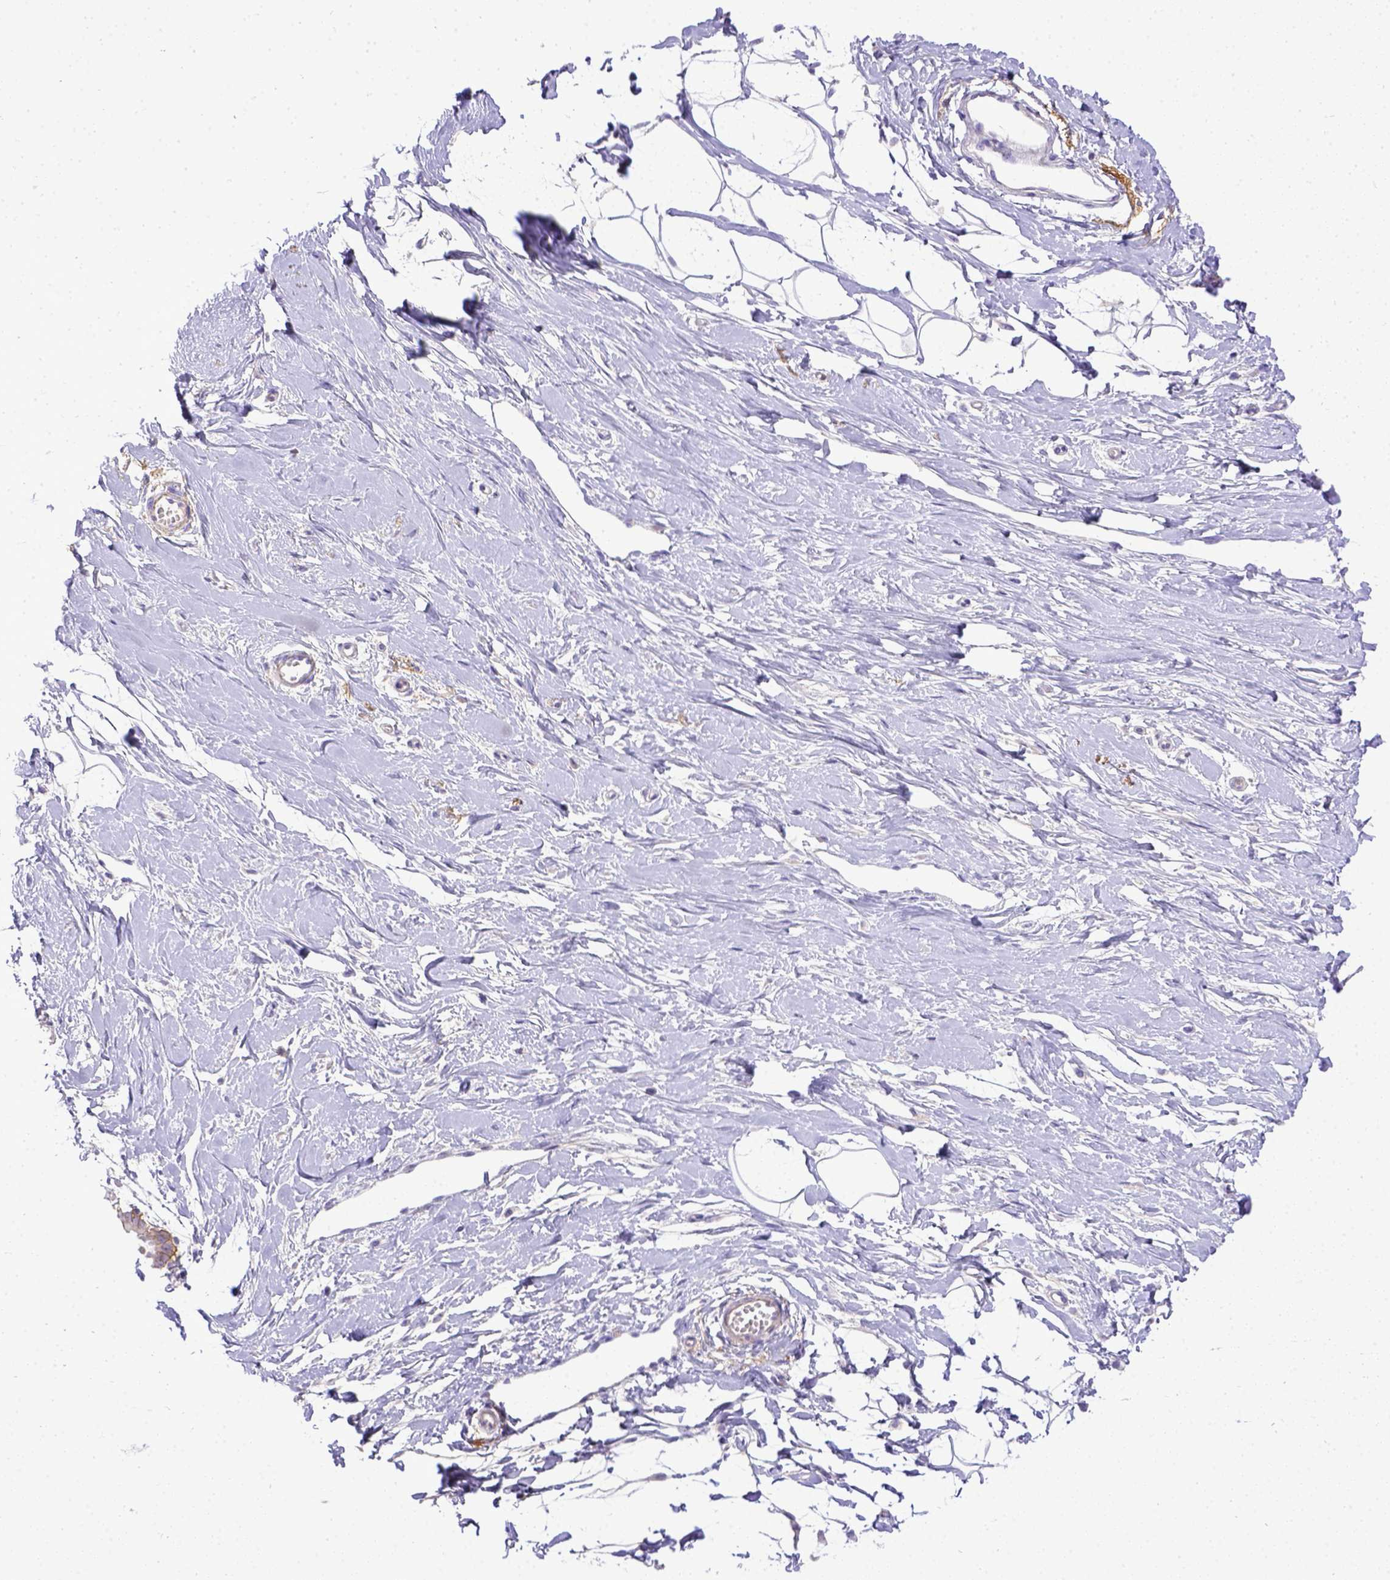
{"staining": {"intensity": "negative", "quantity": "none", "location": "none"}, "tissue": "breast", "cell_type": "Adipocytes", "image_type": "normal", "snomed": [{"axis": "morphology", "description": "Normal tissue, NOS"}, {"axis": "topography", "description": "Breast"}], "caption": "This is a image of immunohistochemistry (IHC) staining of normal breast, which shows no positivity in adipocytes. (DAB IHC visualized using brightfield microscopy, high magnification).", "gene": "BTN1A1", "patient": {"sex": "female", "age": 49}}